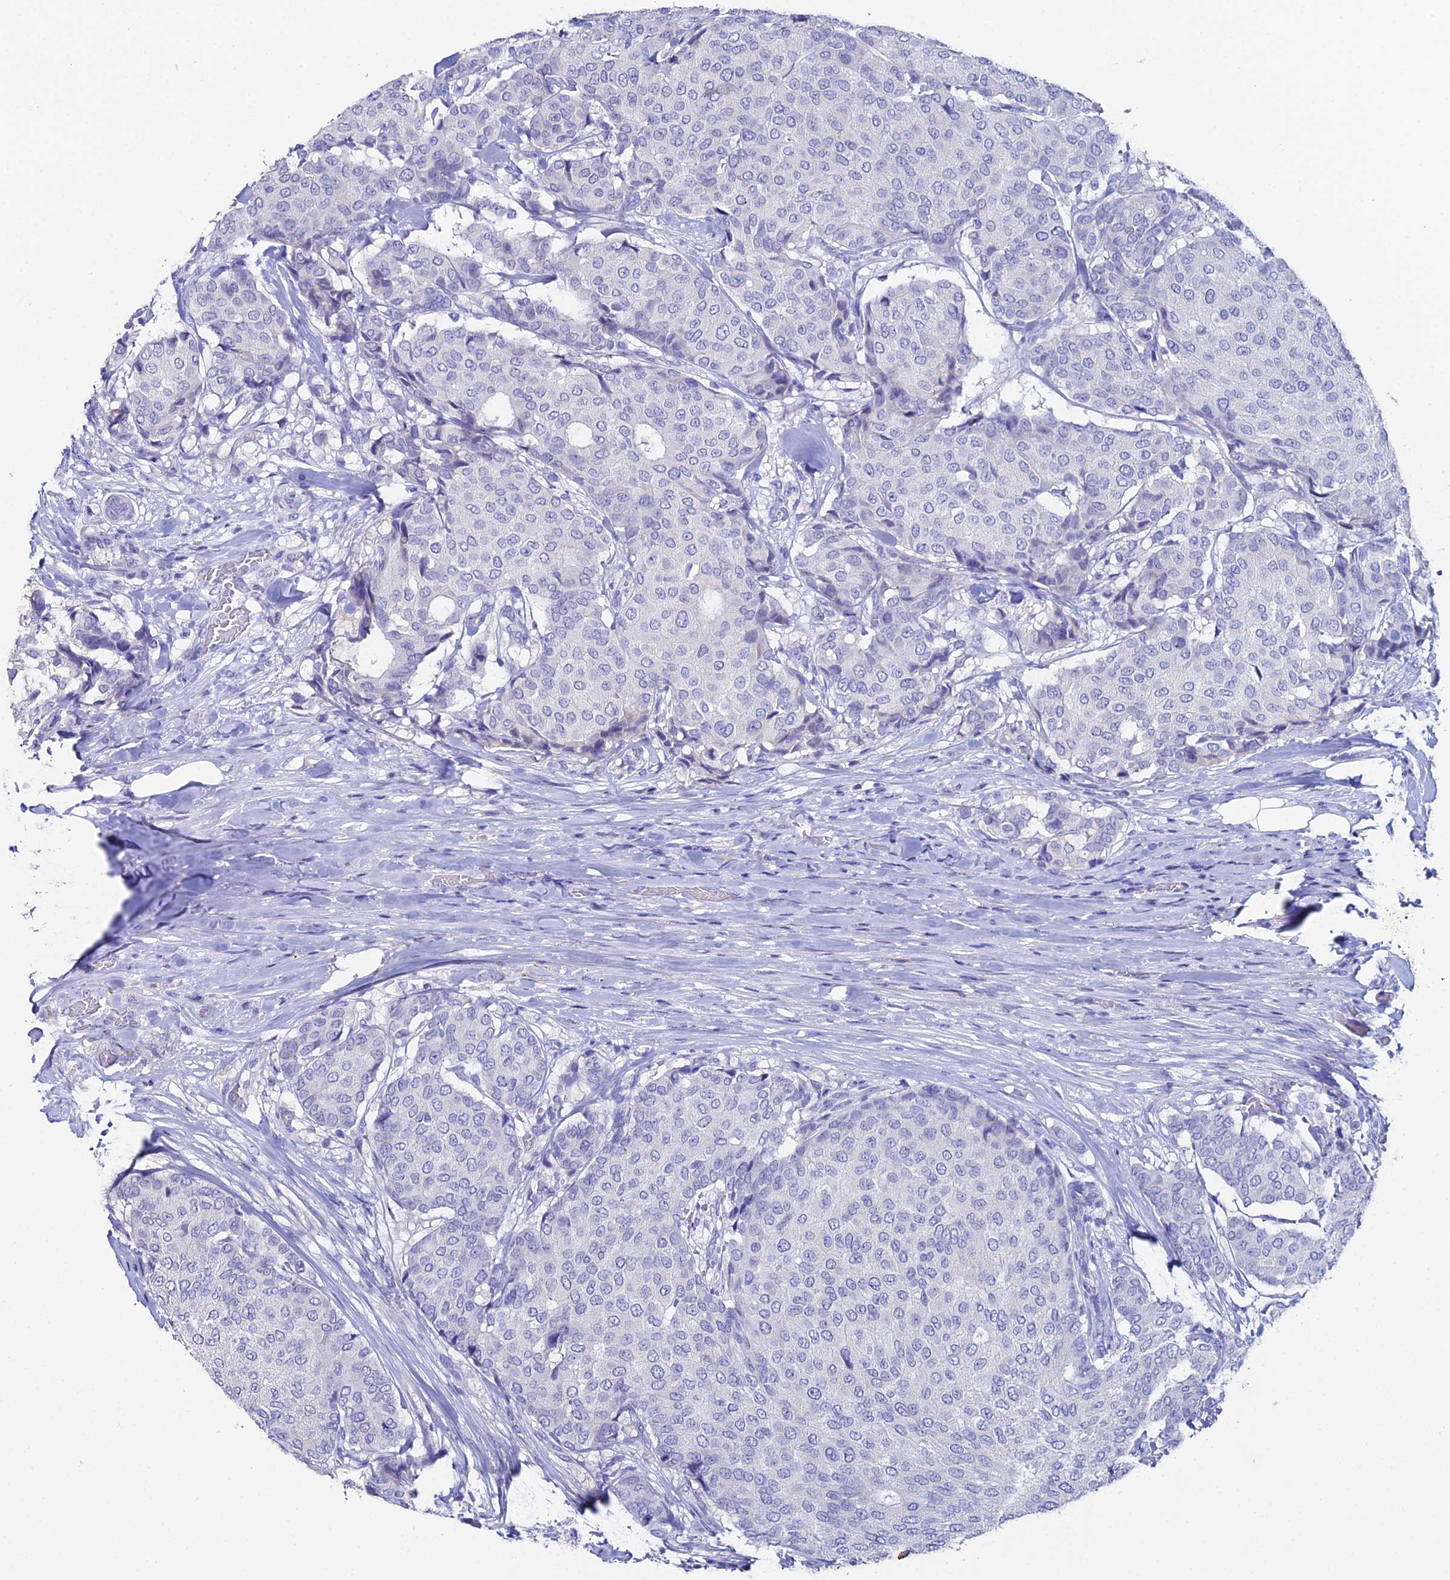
{"staining": {"intensity": "negative", "quantity": "none", "location": "none"}, "tissue": "breast cancer", "cell_type": "Tumor cells", "image_type": "cancer", "snomed": [{"axis": "morphology", "description": "Duct carcinoma"}, {"axis": "topography", "description": "Breast"}], "caption": "This histopathology image is of breast invasive ductal carcinoma stained with IHC to label a protein in brown with the nuclei are counter-stained blue. There is no positivity in tumor cells. Brightfield microscopy of immunohistochemistry (IHC) stained with DAB (3,3'-diaminobenzidine) (brown) and hematoxylin (blue), captured at high magnification.", "gene": "ESRRG", "patient": {"sex": "female", "age": 75}}